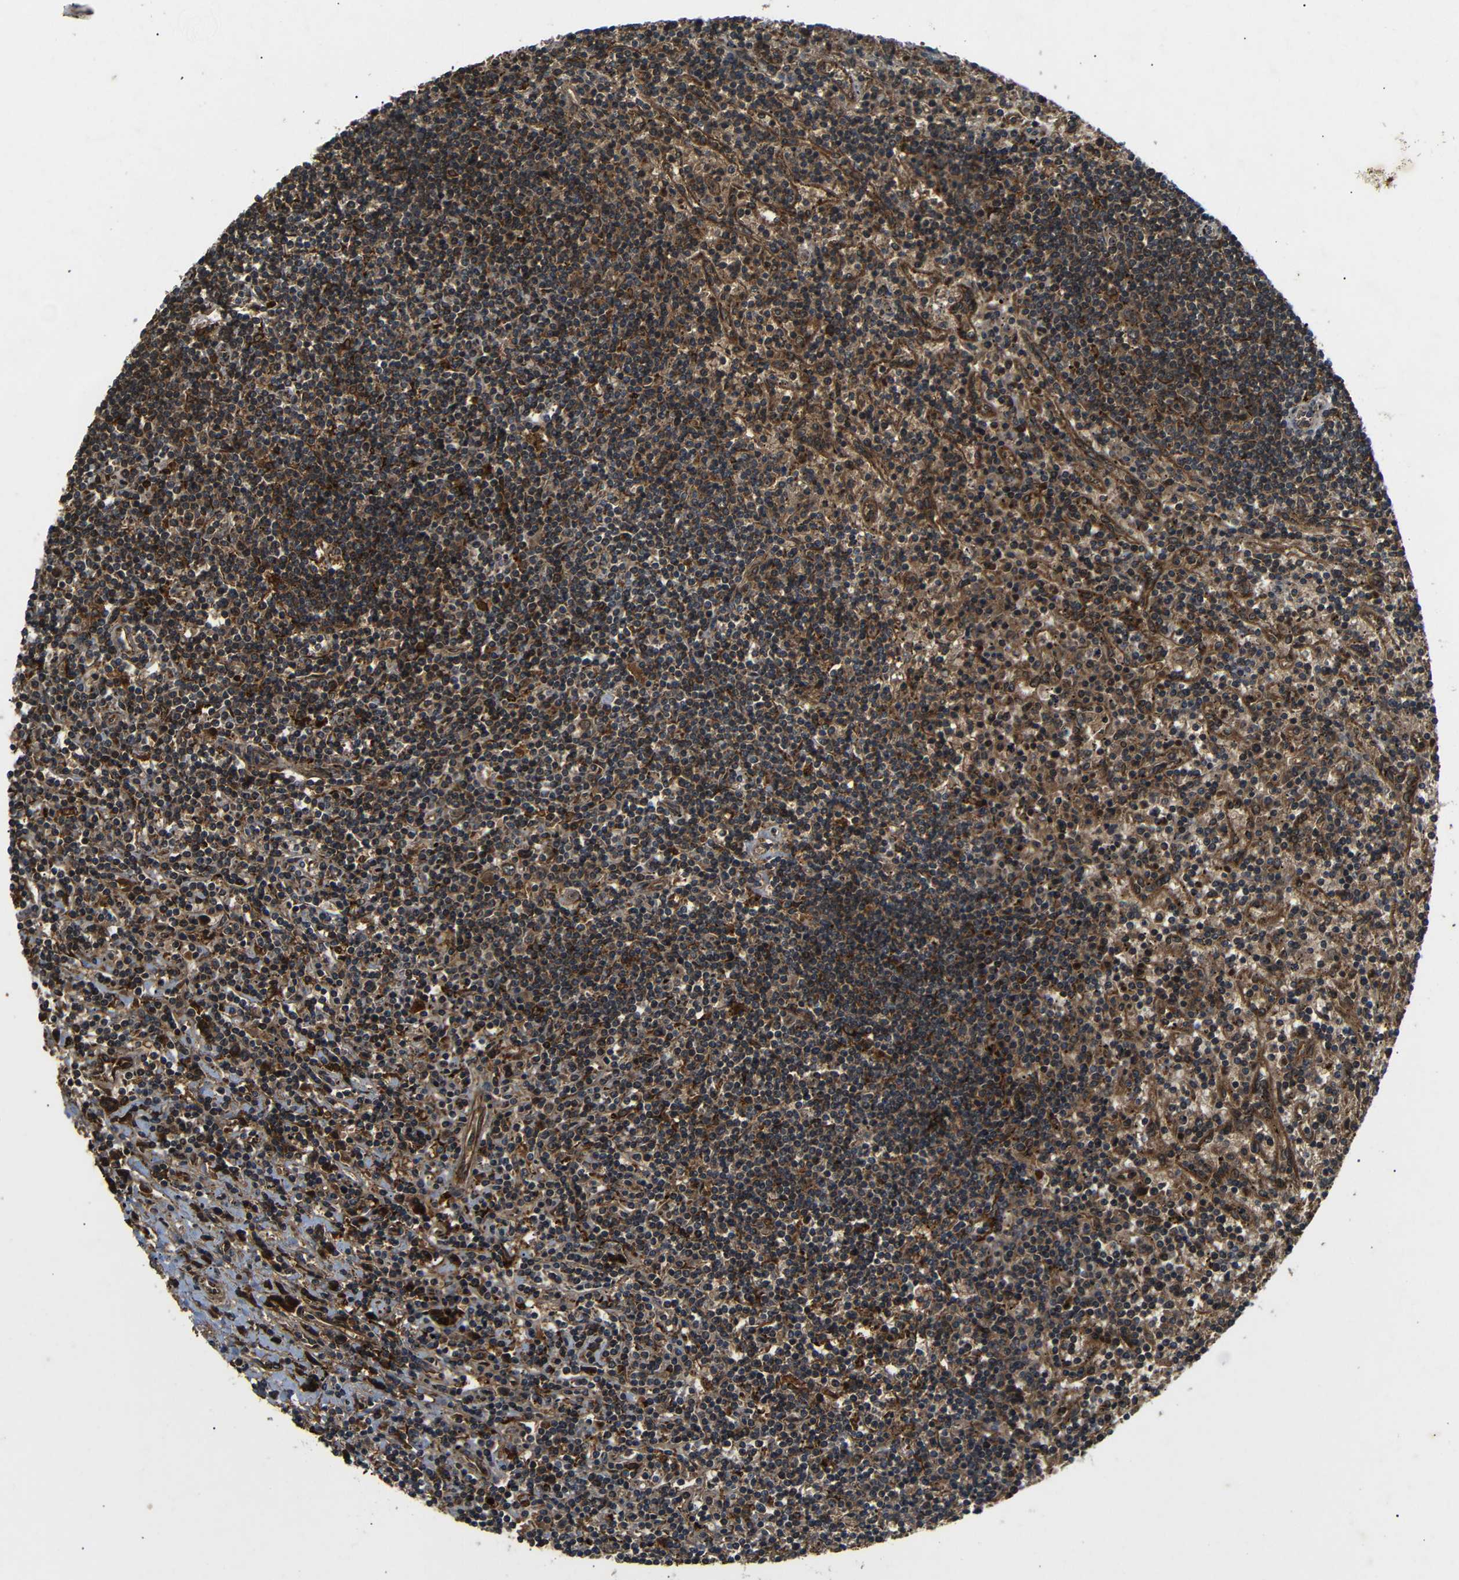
{"staining": {"intensity": "moderate", "quantity": ">75%", "location": "cytoplasmic/membranous"}, "tissue": "lymphoma", "cell_type": "Tumor cells", "image_type": "cancer", "snomed": [{"axis": "morphology", "description": "Malignant lymphoma, non-Hodgkin's type, Low grade"}, {"axis": "topography", "description": "Spleen"}], "caption": "A histopathology image of malignant lymphoma, non-Hodgkin's type (low-grade) stained for a protein reveals moderate cytoplasmic/membranous brown staining in tumor cells. (IHC, brightfield microscopy, high magnification).", "gene": "TRPC1", "patient": {"sex": "male", "age": 76}}